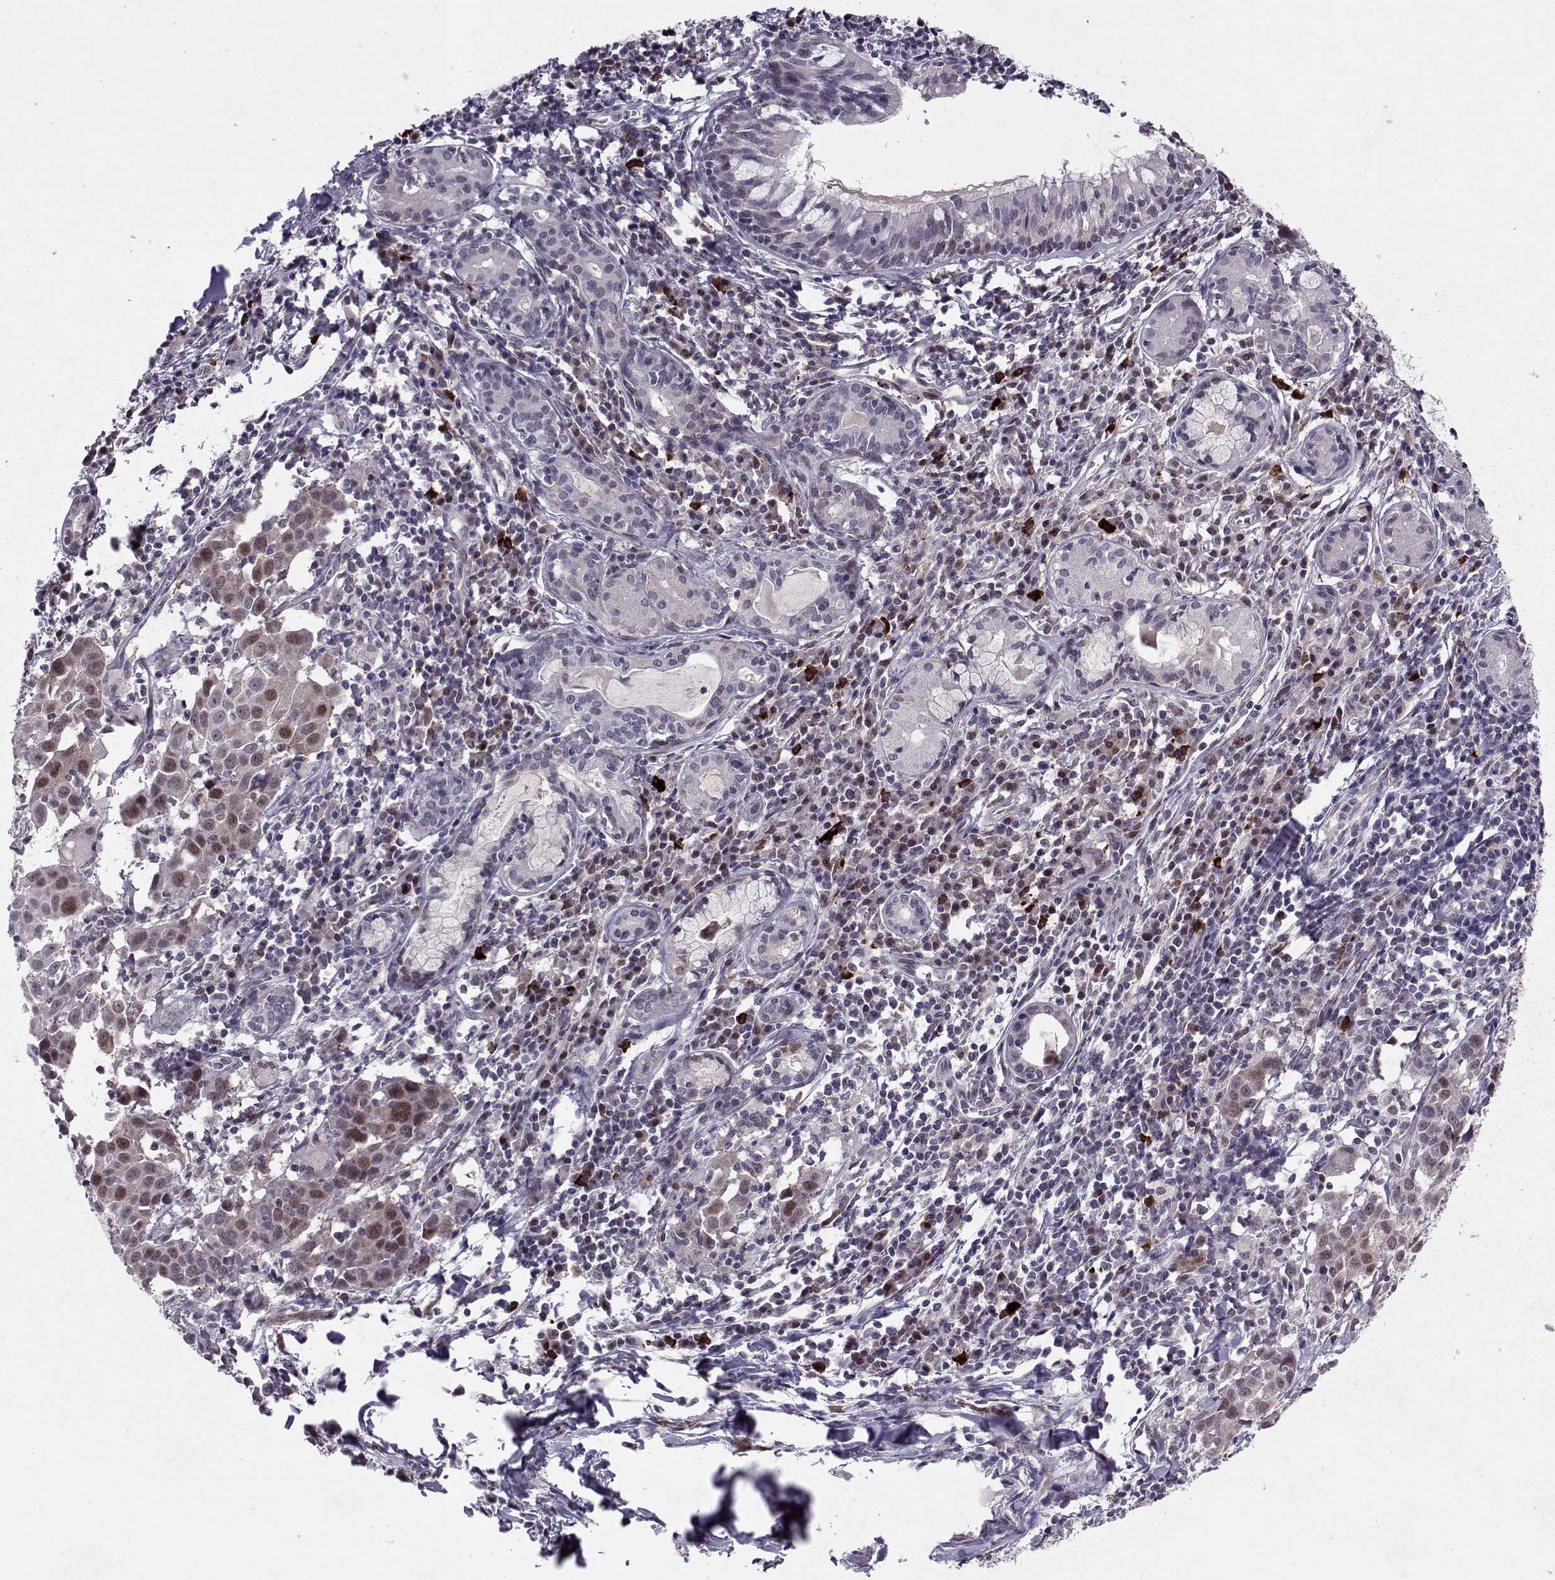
{"staining": {"intensity": "moderate", "quantity": "25%-75%", "location": "nuclear"}, "tissue": "lung cancer", "cell_type": "Tumor cells", "image_type": "cancer", "snomed": [{"axis": "morphology", "description": "Squamous cell carcinoma, NOS"}, {"axis": "topography", "description": "Lung"}], "caption": "This is a photomicrograph of IHC staining of lung cancer (squamous cell carcinoma), which shows moderate expression in the nuclear of tumor cells.", "gene": "CDK4", "patient": {"sex": "male", "age": 57}}